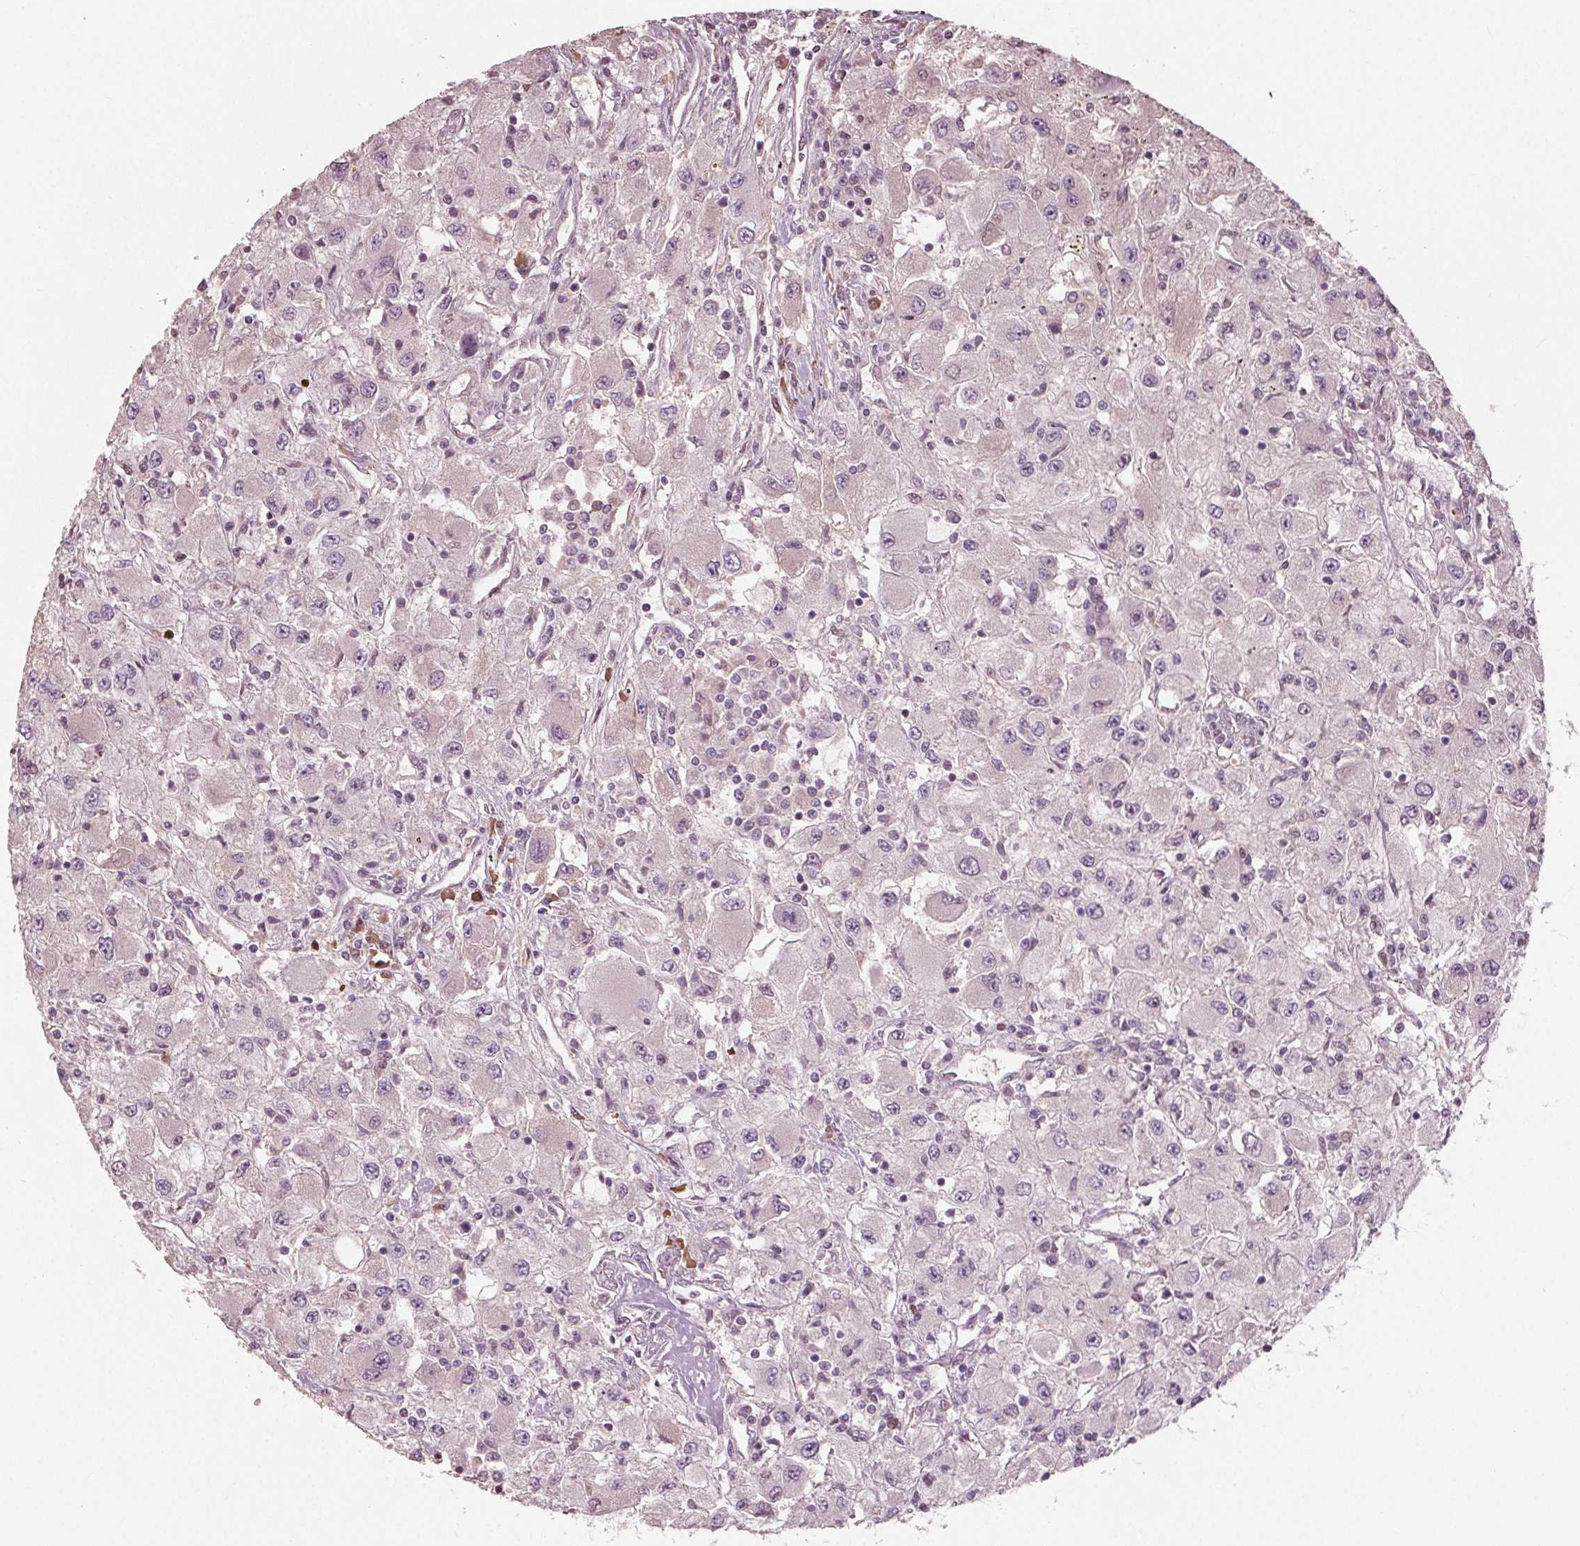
{"staining": {"intensity": "negative", "quantity": "none", "location": "none"}, "tissue": "renal cancer", "cell_type": "Tumor cells", "image_type": "cancer", "snomed": [{"axis": "morphology", "description": "Adenocarcinoma, NOS"}, {"axis": "topography", "description": "Kidney"}], "caption": "The immunohistochemistry (IHC) image has no significant staining in tumor cells of renal adenocarcinoma tissue.", "gene": "CXCL16", "patient": {"sex": "female", "age": 67}}